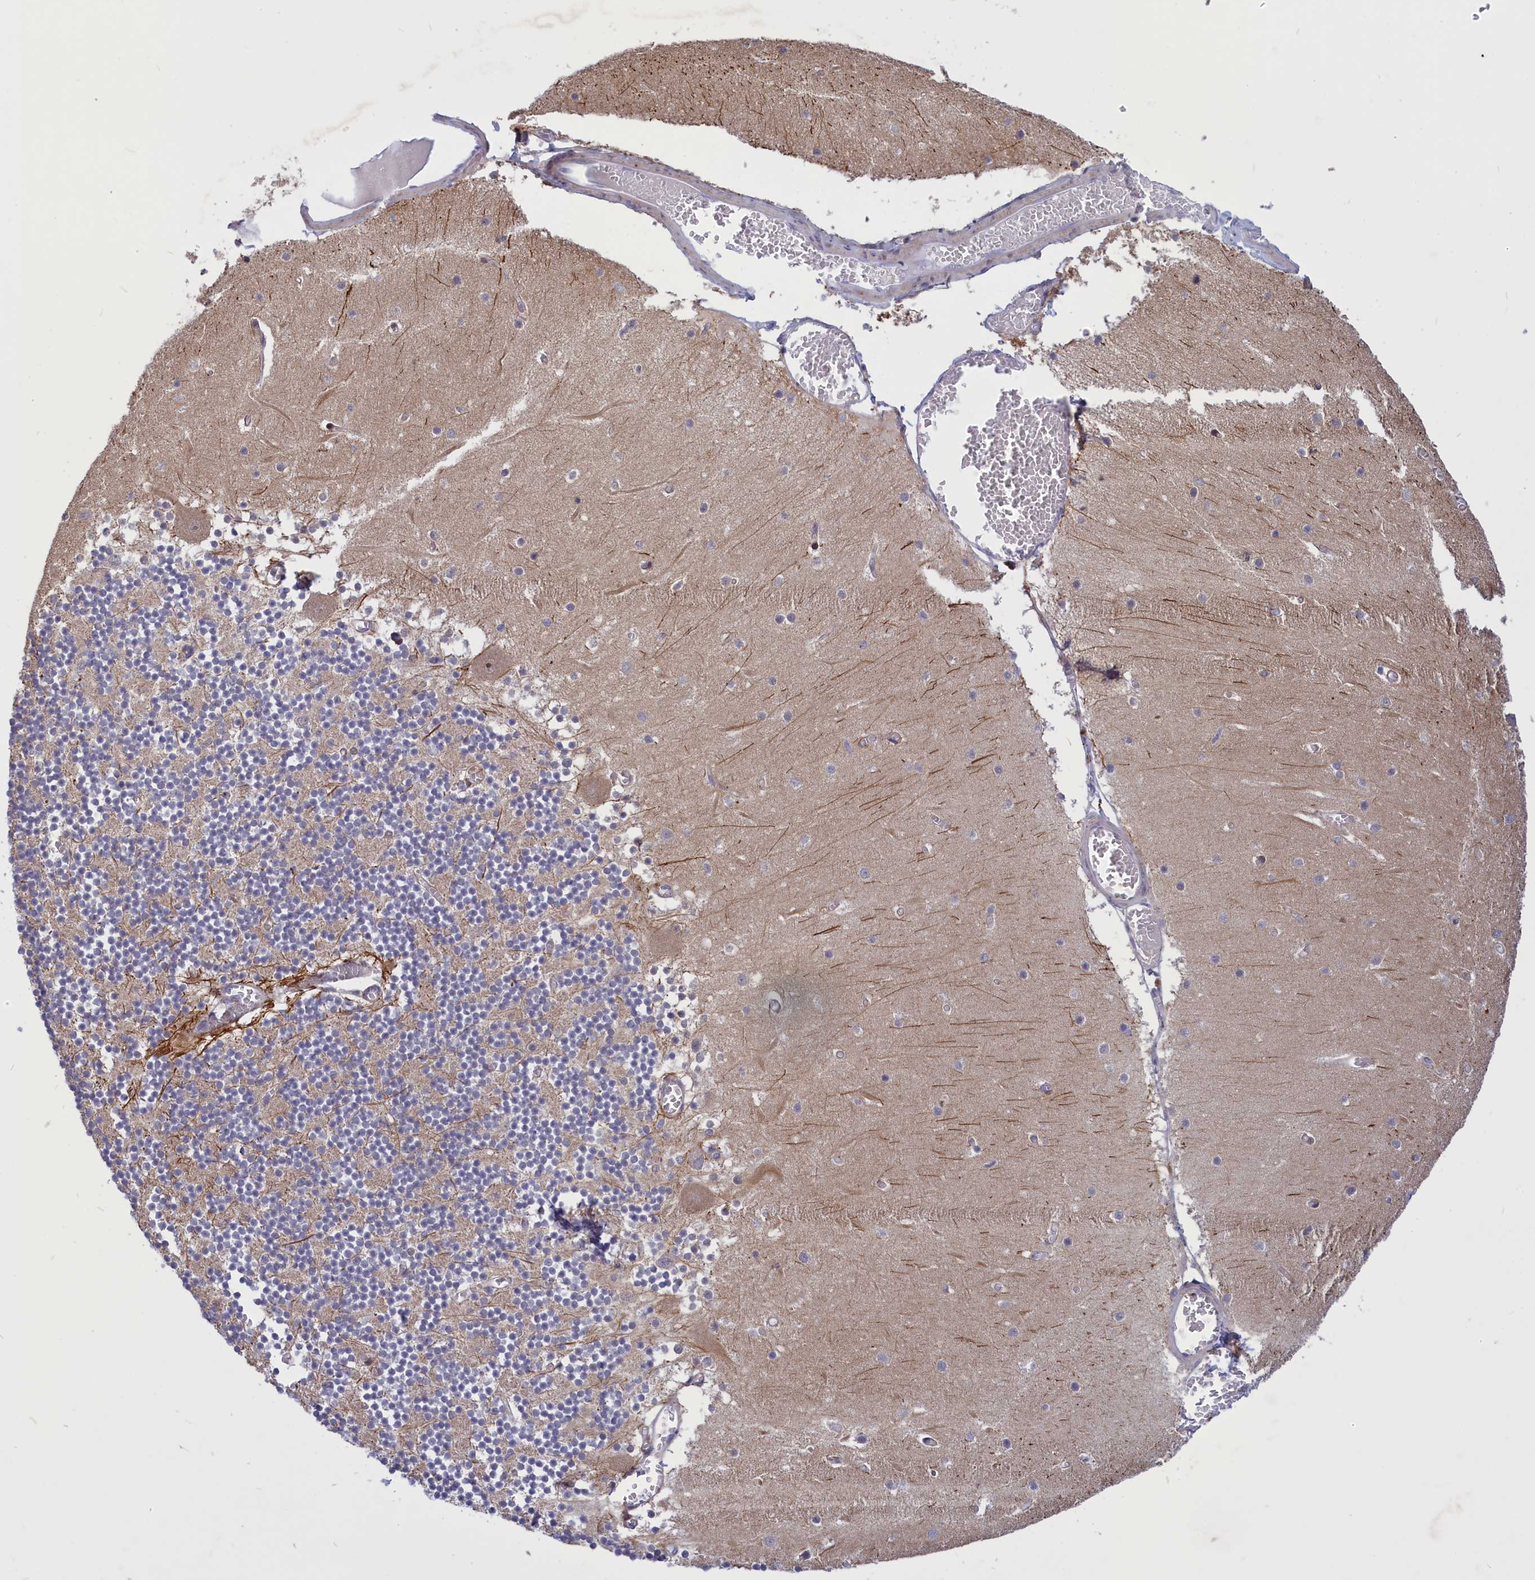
{"staining": {"intensity": "weak", "quantity": "<25%", "location": "cytoplasmic/membranous"}, "tissue": "cerebellum", "cell_type": "Cells in granular layer", "image_type": "normal", "snomed": [{"axis": "morphology", "description": "Normal tissue, NOS"}, {"axis": "topography", "description": "Cerebellum"}], "caption": "Immunohistochemistry (IHC) micrograph of normal cerebellum: human cerebellum stained with DAB (3,3'-diaminobenzidine) shows no significant protein staining in cells in granular layer.", "gene": "CORO2A", "patient": {"sex": "female", "age": 28}}